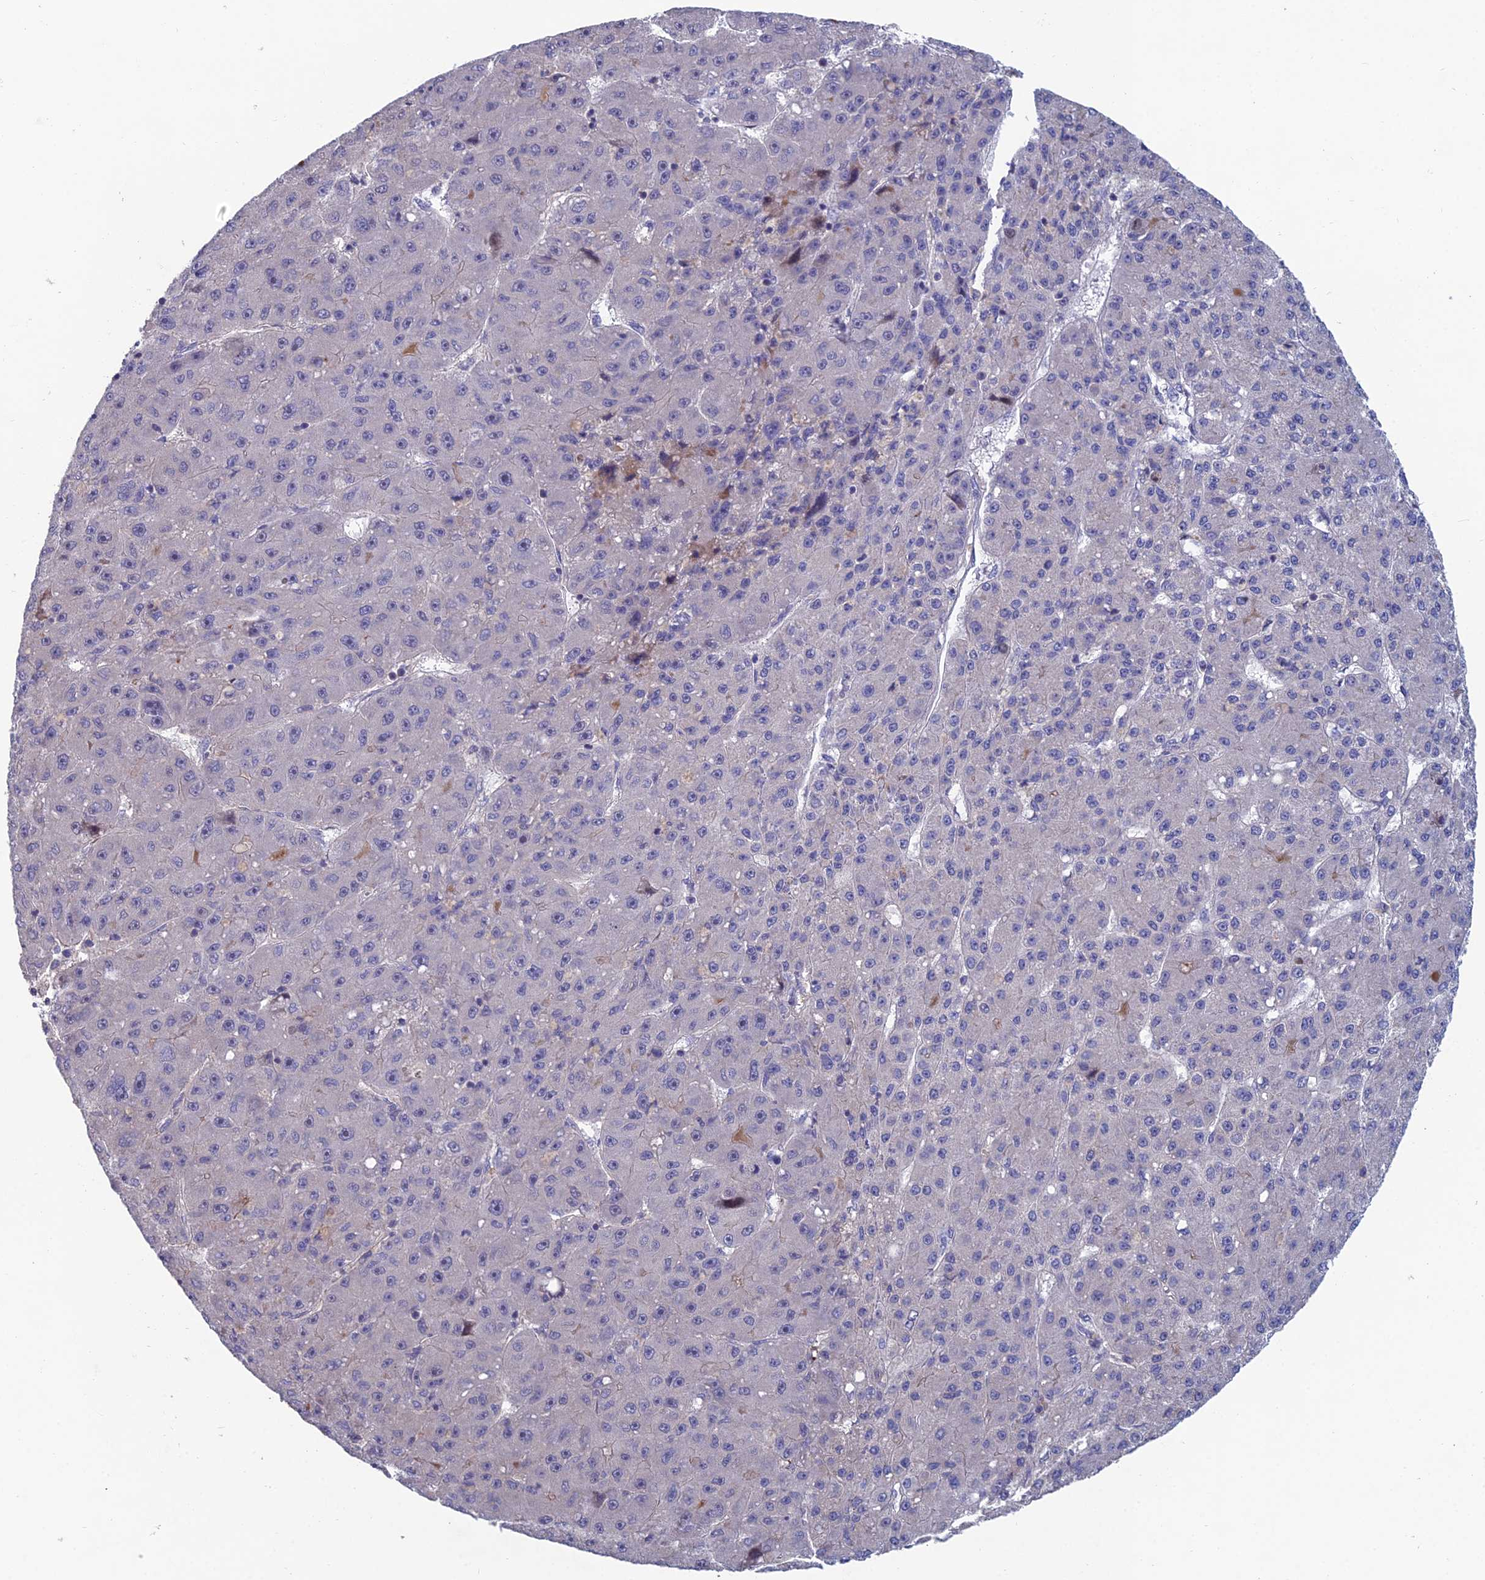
{"staining": {"intensity": "negative", "quantity": "none", "location": "none"}, "tissue": "liver cancer", "cell_type": "Tumor cells", "image_type": "cancer", "snomed": [{"axis": "morphology", "description": "Carcinoma, Hepatocellular, NOS"}, {"axis": "topography", "description": "Liver"}], "caption": "DAB immunohistochemical staining of hepatocellular carcinoma (liver) exhibits no significant positivity in tumor cells.", "gene": "USP37", "patient": {"sex": "male", "age": 67}}